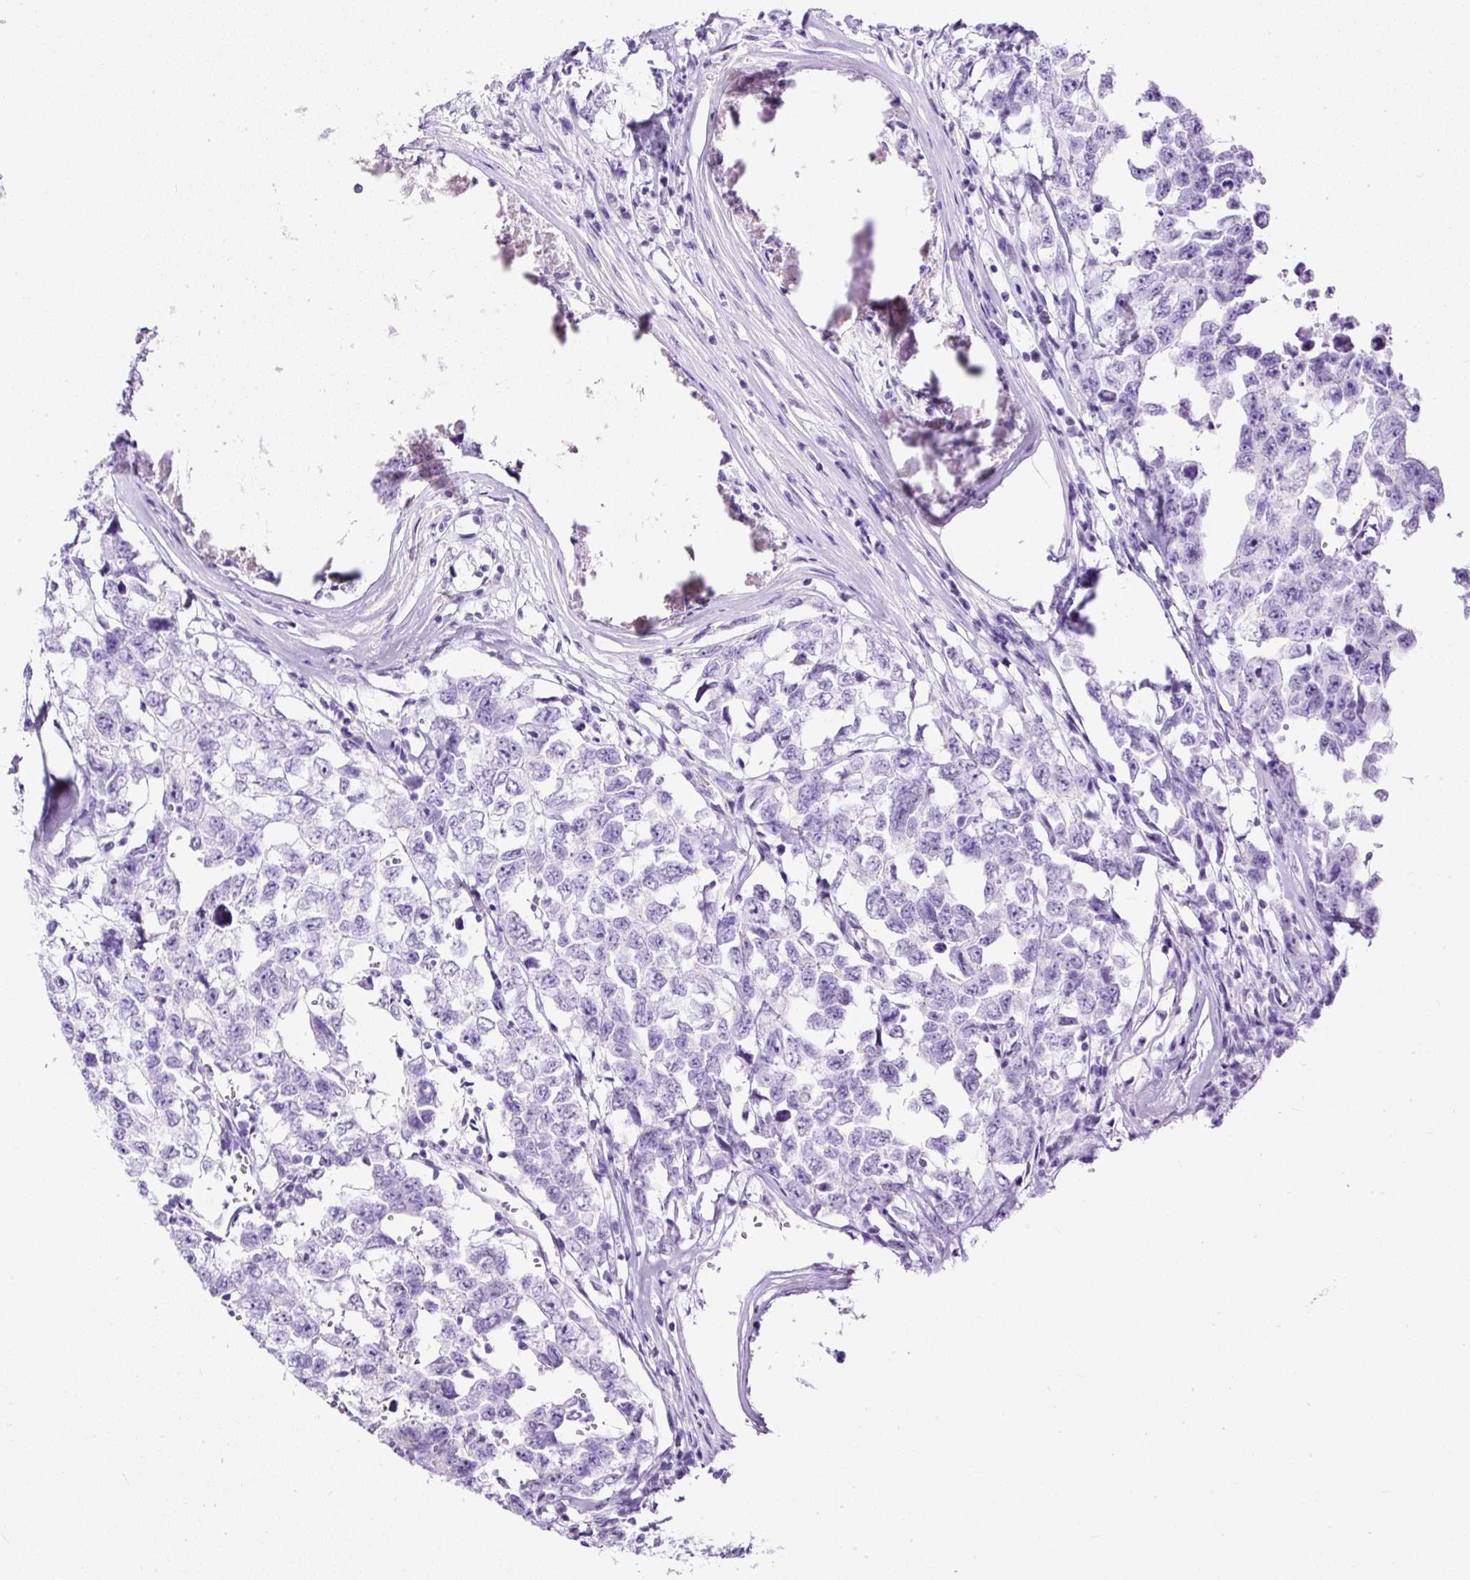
{"staining": {"intensity": "negative", "quantity": "none", "location": "none"}, "tissue": "testis cancer", "cell_type": "Tumor cells", "image_type": "cancer", "snomed": [{"axis": "morphology", "description": "Carcinoma, Embryonal, NOS"}, {"axis": "topography", "description": "Testis"}], "caption": "IHC of embryonal carcinoma (testis) displays no staining in tumor cells.", "gene": "NTS", "patient": {"sex": "male", "age": 22}}